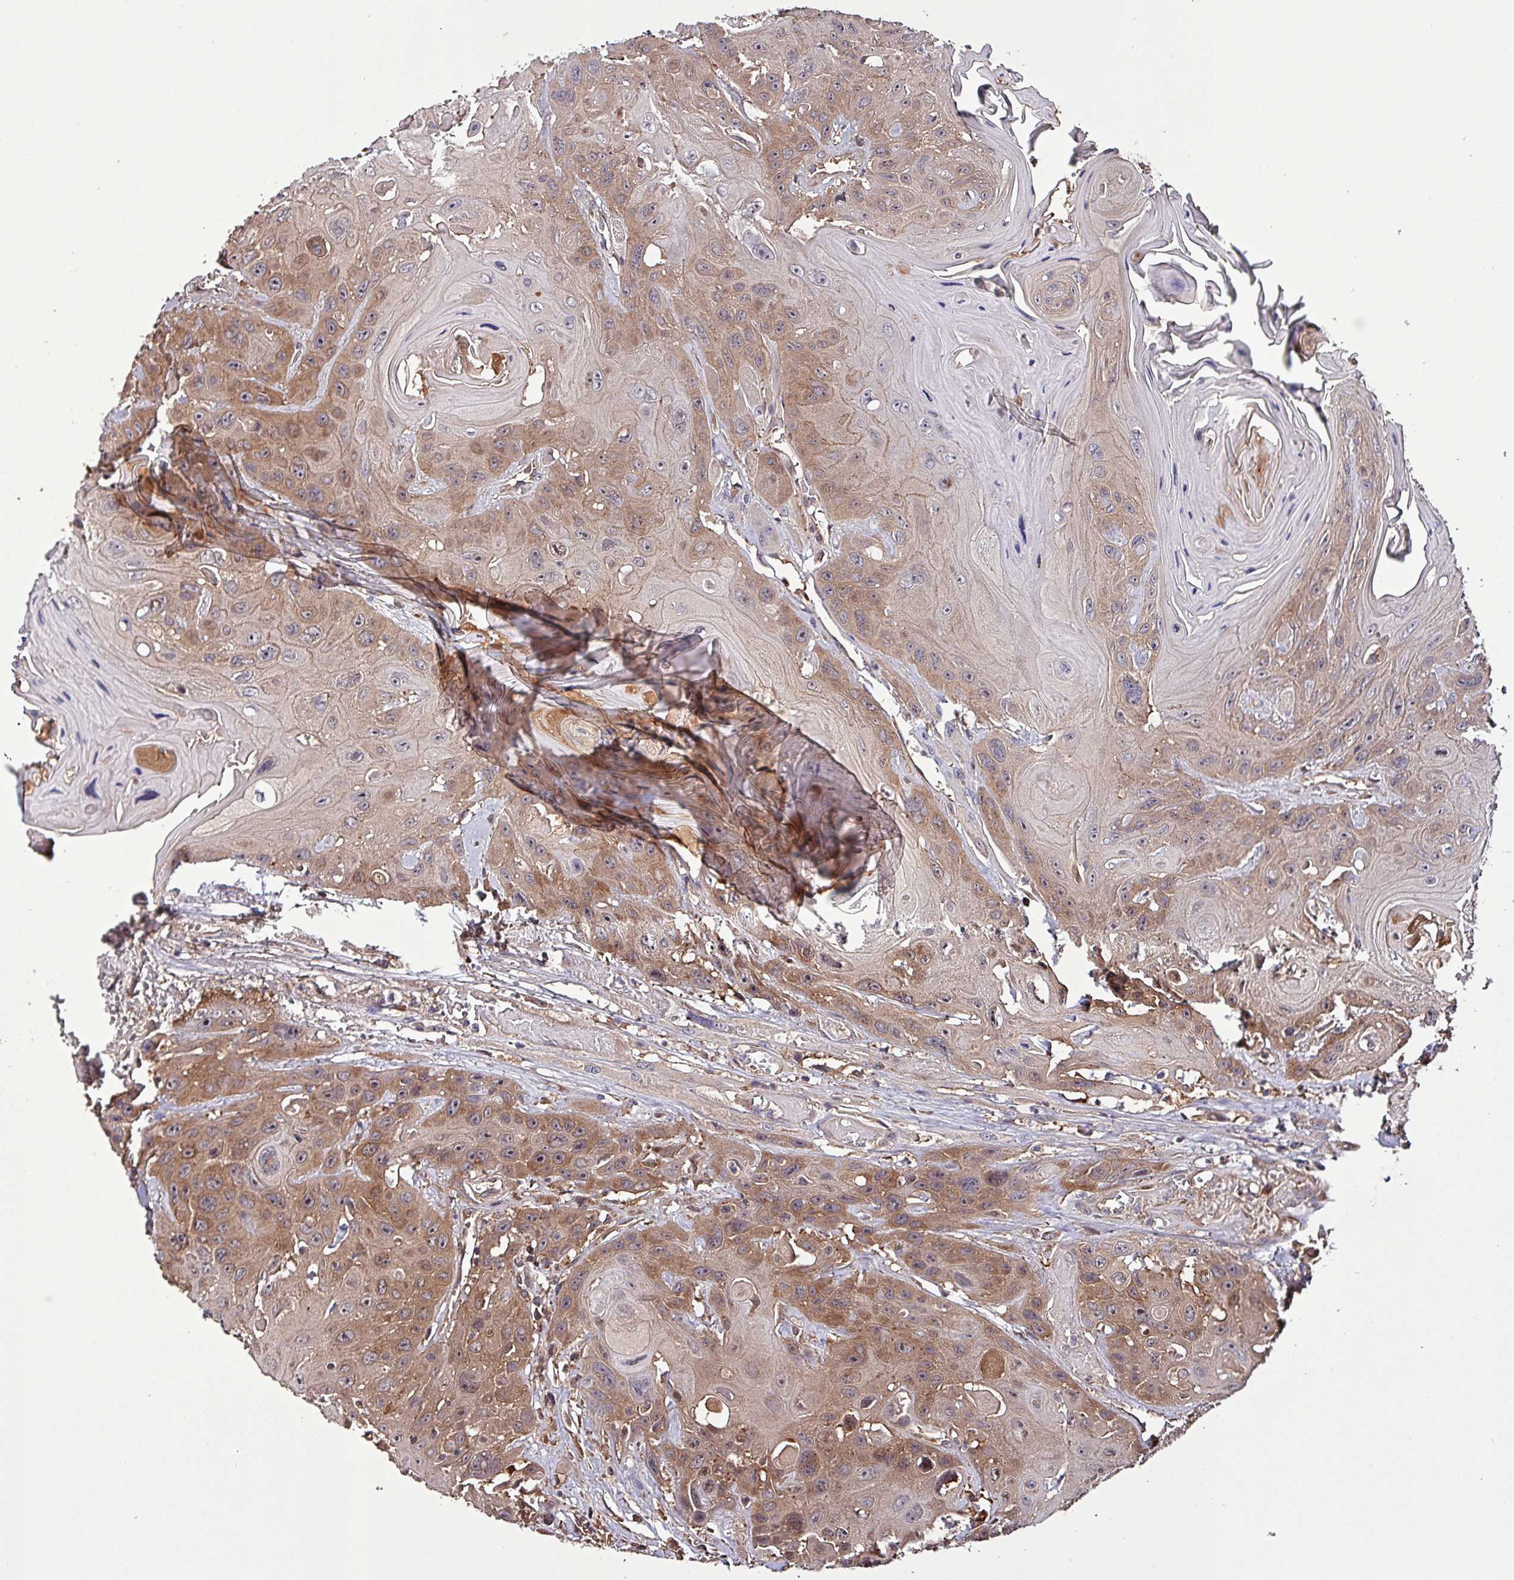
{"staining": {"intensity": "moderate", "quantity": "25%-75%", "location": "cytoplasmic/membranous"}, "tissue": "head and neck cancer", "cell_type": "Tumor cells", "image_type": "cancer", "snomed": [{"axis": "morphology", "description": "Squamous cell carcinoma, NOS"}, {"axis": "topography", "description": "Head-Neck"}], "caption": "IHC (DAB (3,3'-diaminobenzidine)) staining of head and neck squamous cell carcinoma demonstrates moderate cytoplasmic/membranous protein positivity in about 25%-75% of tumor cells.", "gene": "PAFAH1B2", "patient": {"sex": "female", "age": 59}}